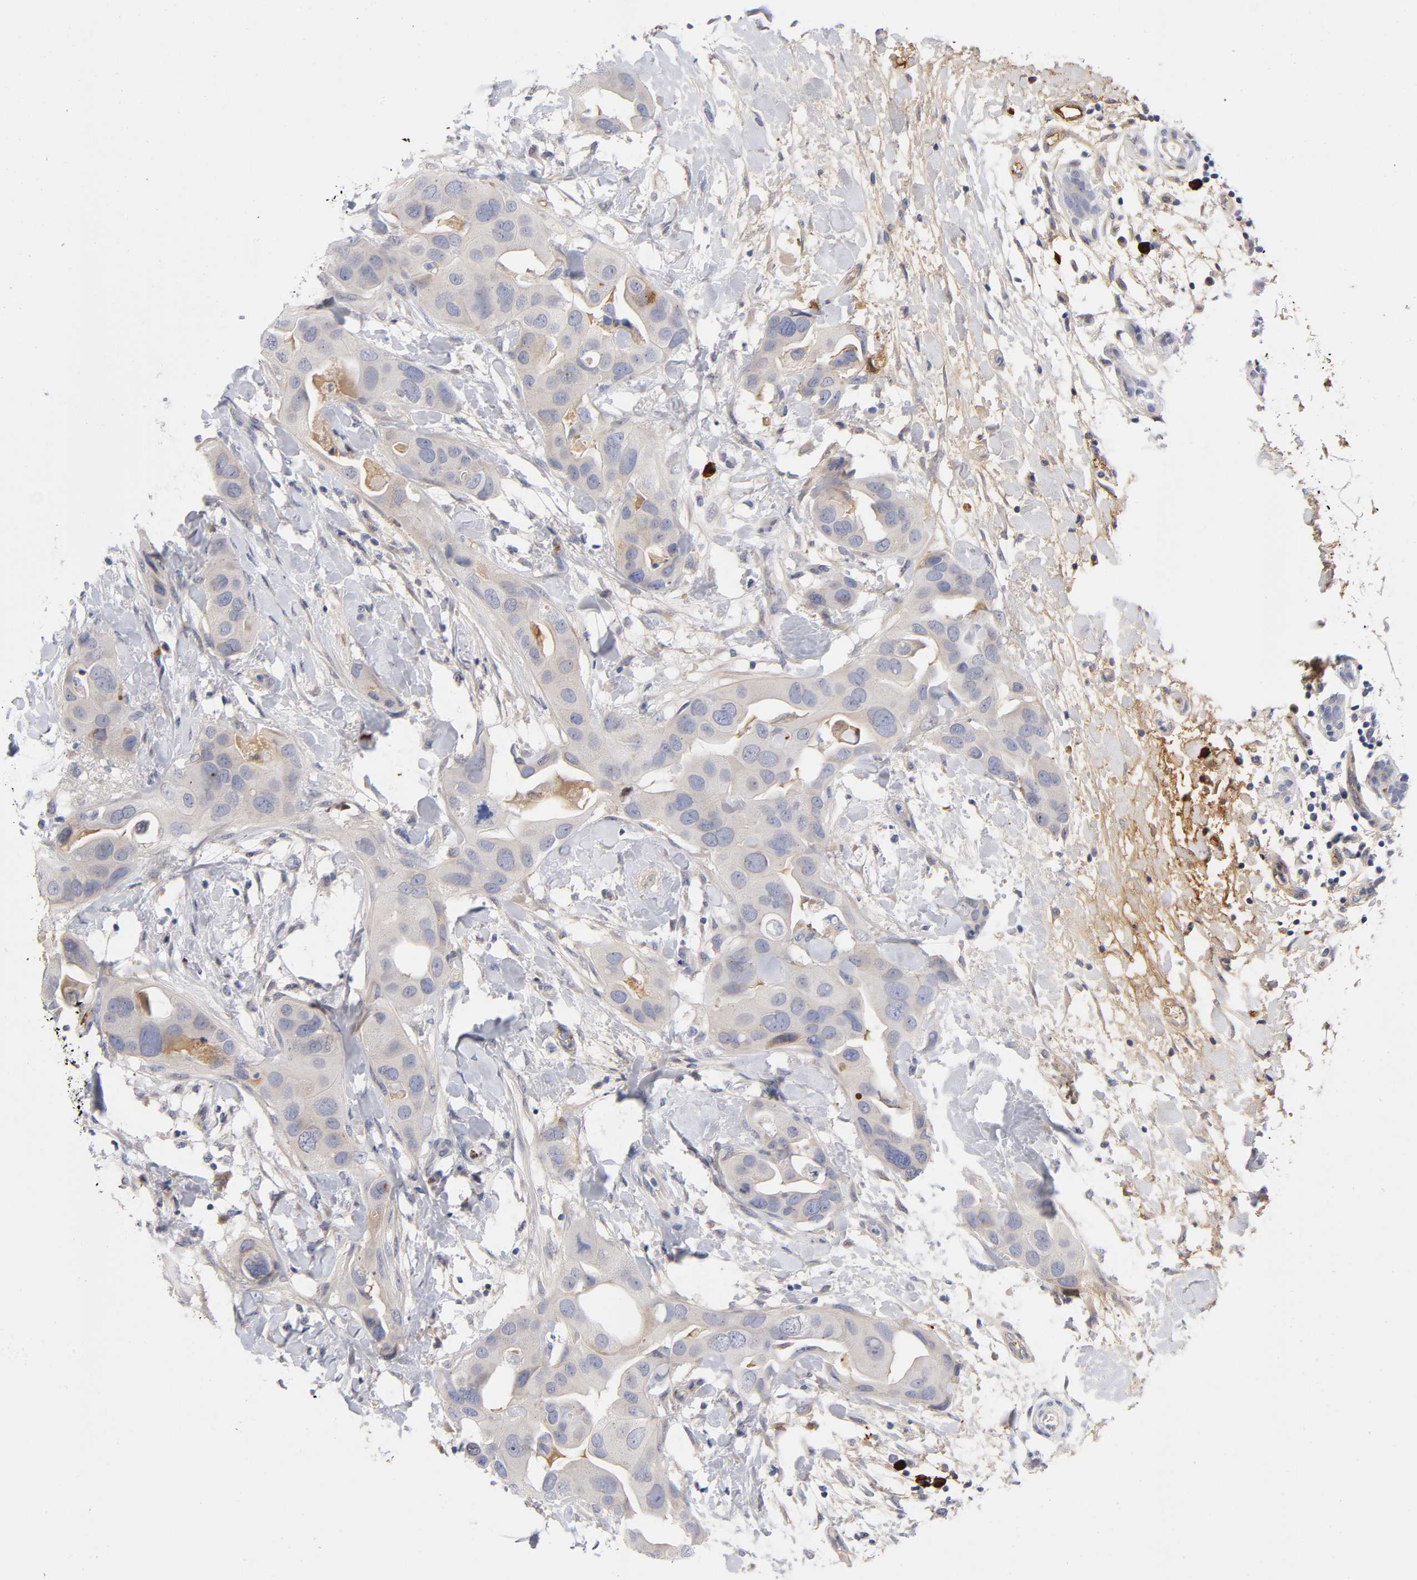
{"staining": {"intensity": "weak", "quantity": ">75%", "location": "cytoplasmic/membranous"}, "tissue": "breast cancer", "cell_type": "Tumor cells", "image_type": "cancer", "snomed": [{"axis": "morphology", "description": "Duct carcinoma"}, {"axis": "topography", "description": "Breast"}], "caption": "Brown immunohistochemical staining in breast cancer (infiltrating ductal carcinoma) displays weak cytoplasmic/membranous positivity in approximately >75% of tumor cells.", "gene": "NOVA1", "patient": {"sex": "female", "age": 40}}